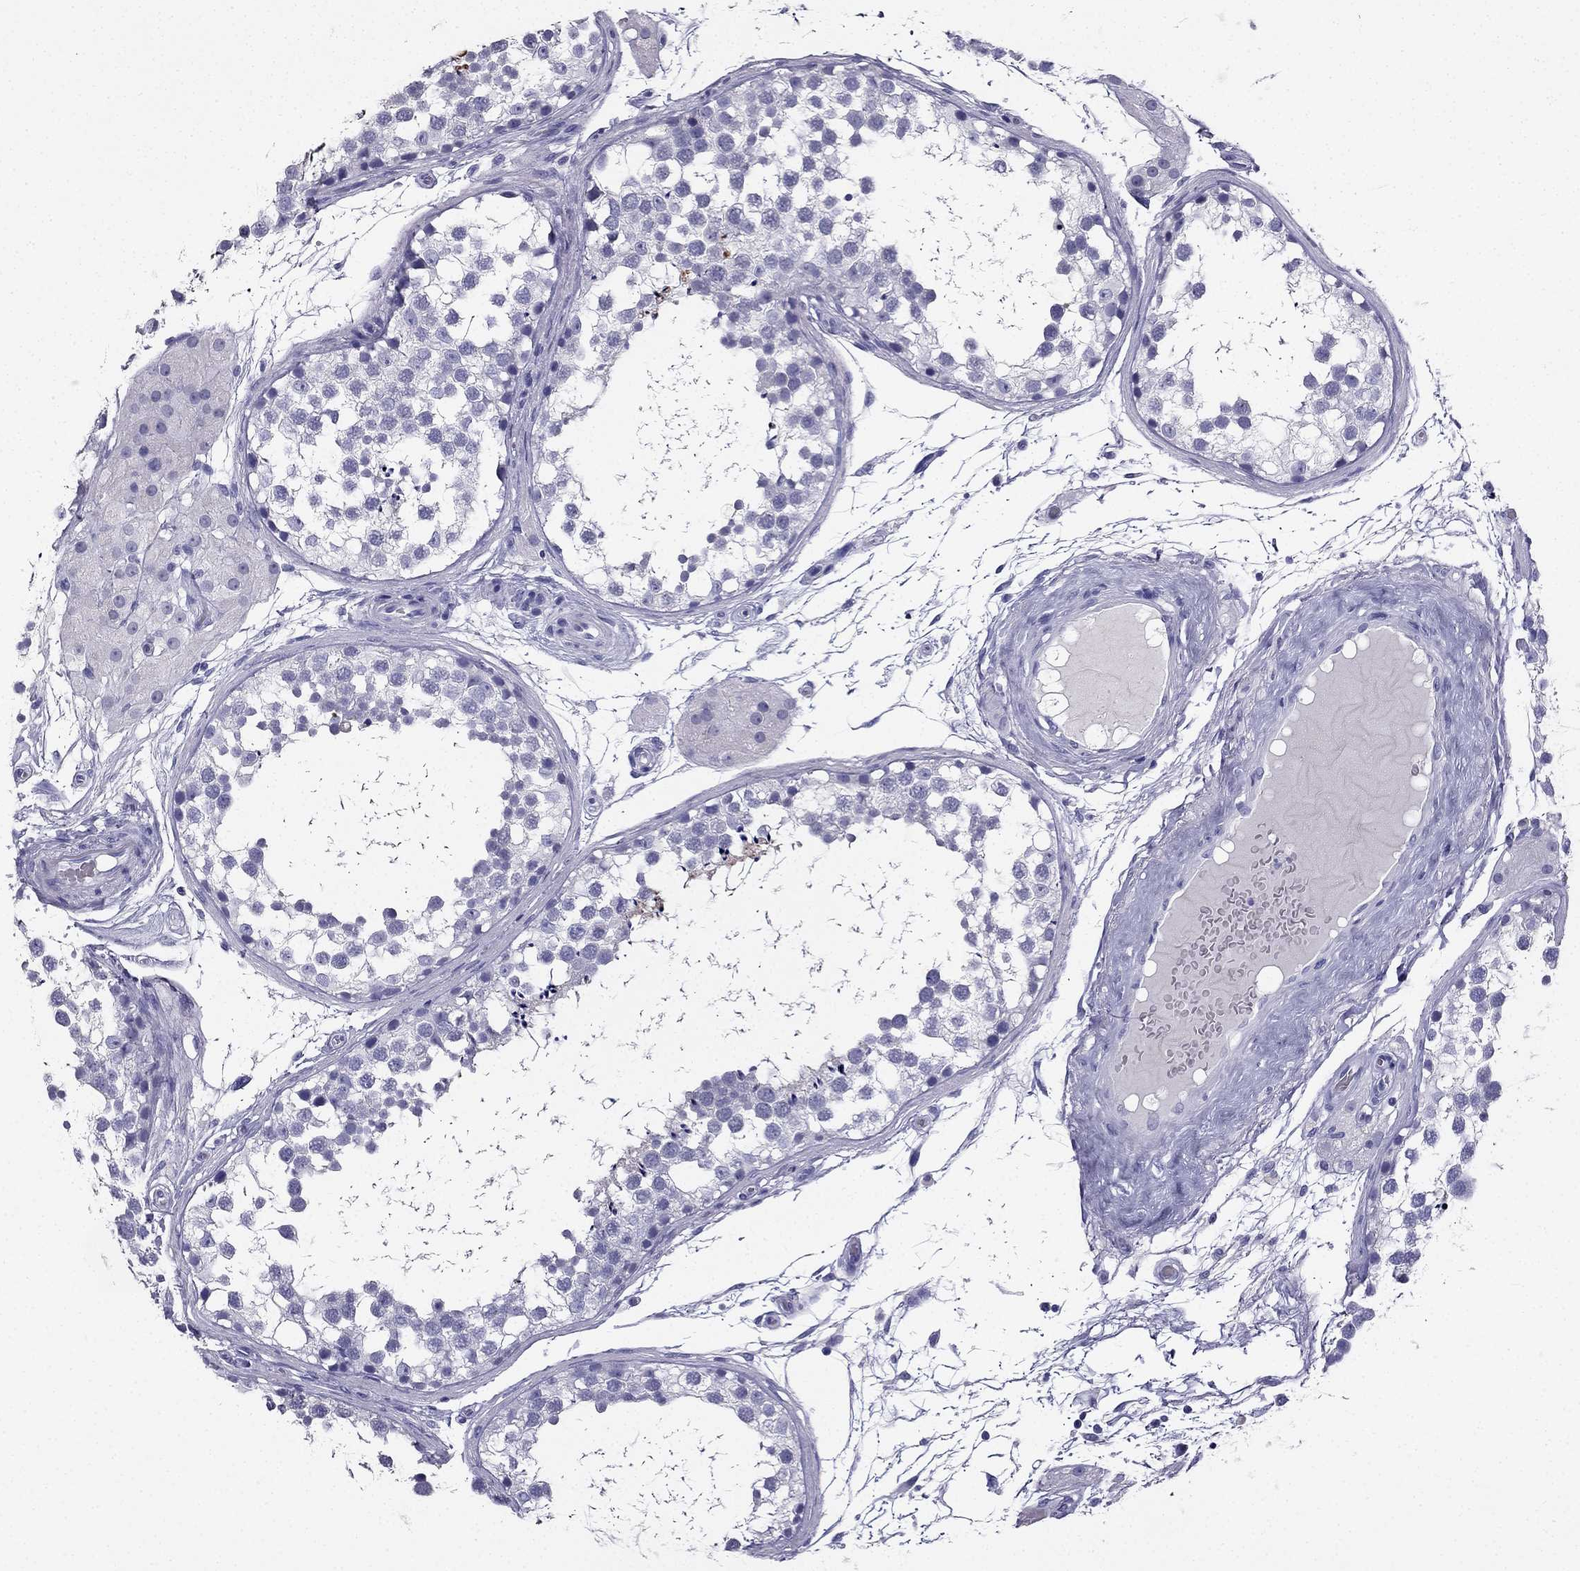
{"staining": {"intensity": "moderate", "quantity": "<25%", "location": "cytoplasmic/membranous"}, "tissue": "testis", "cell_type": "Cells in seminiferous ducts", "image_type": "normal", "snomed": [{"axis": "morphology", "description": "Normal tissue, NOS"}, {"axis": "morphology", "description": "Seminoma, NOS"}, {"axis": "topography", "description": "Testis"}], "caption": "A brown stain shows moderate cytoplasmic/membranous expression of a protein in cells in seminiferous ducts of benign human testis.", "gene": "NPTX1", "patient": {"sex": "male", "age": 65}}